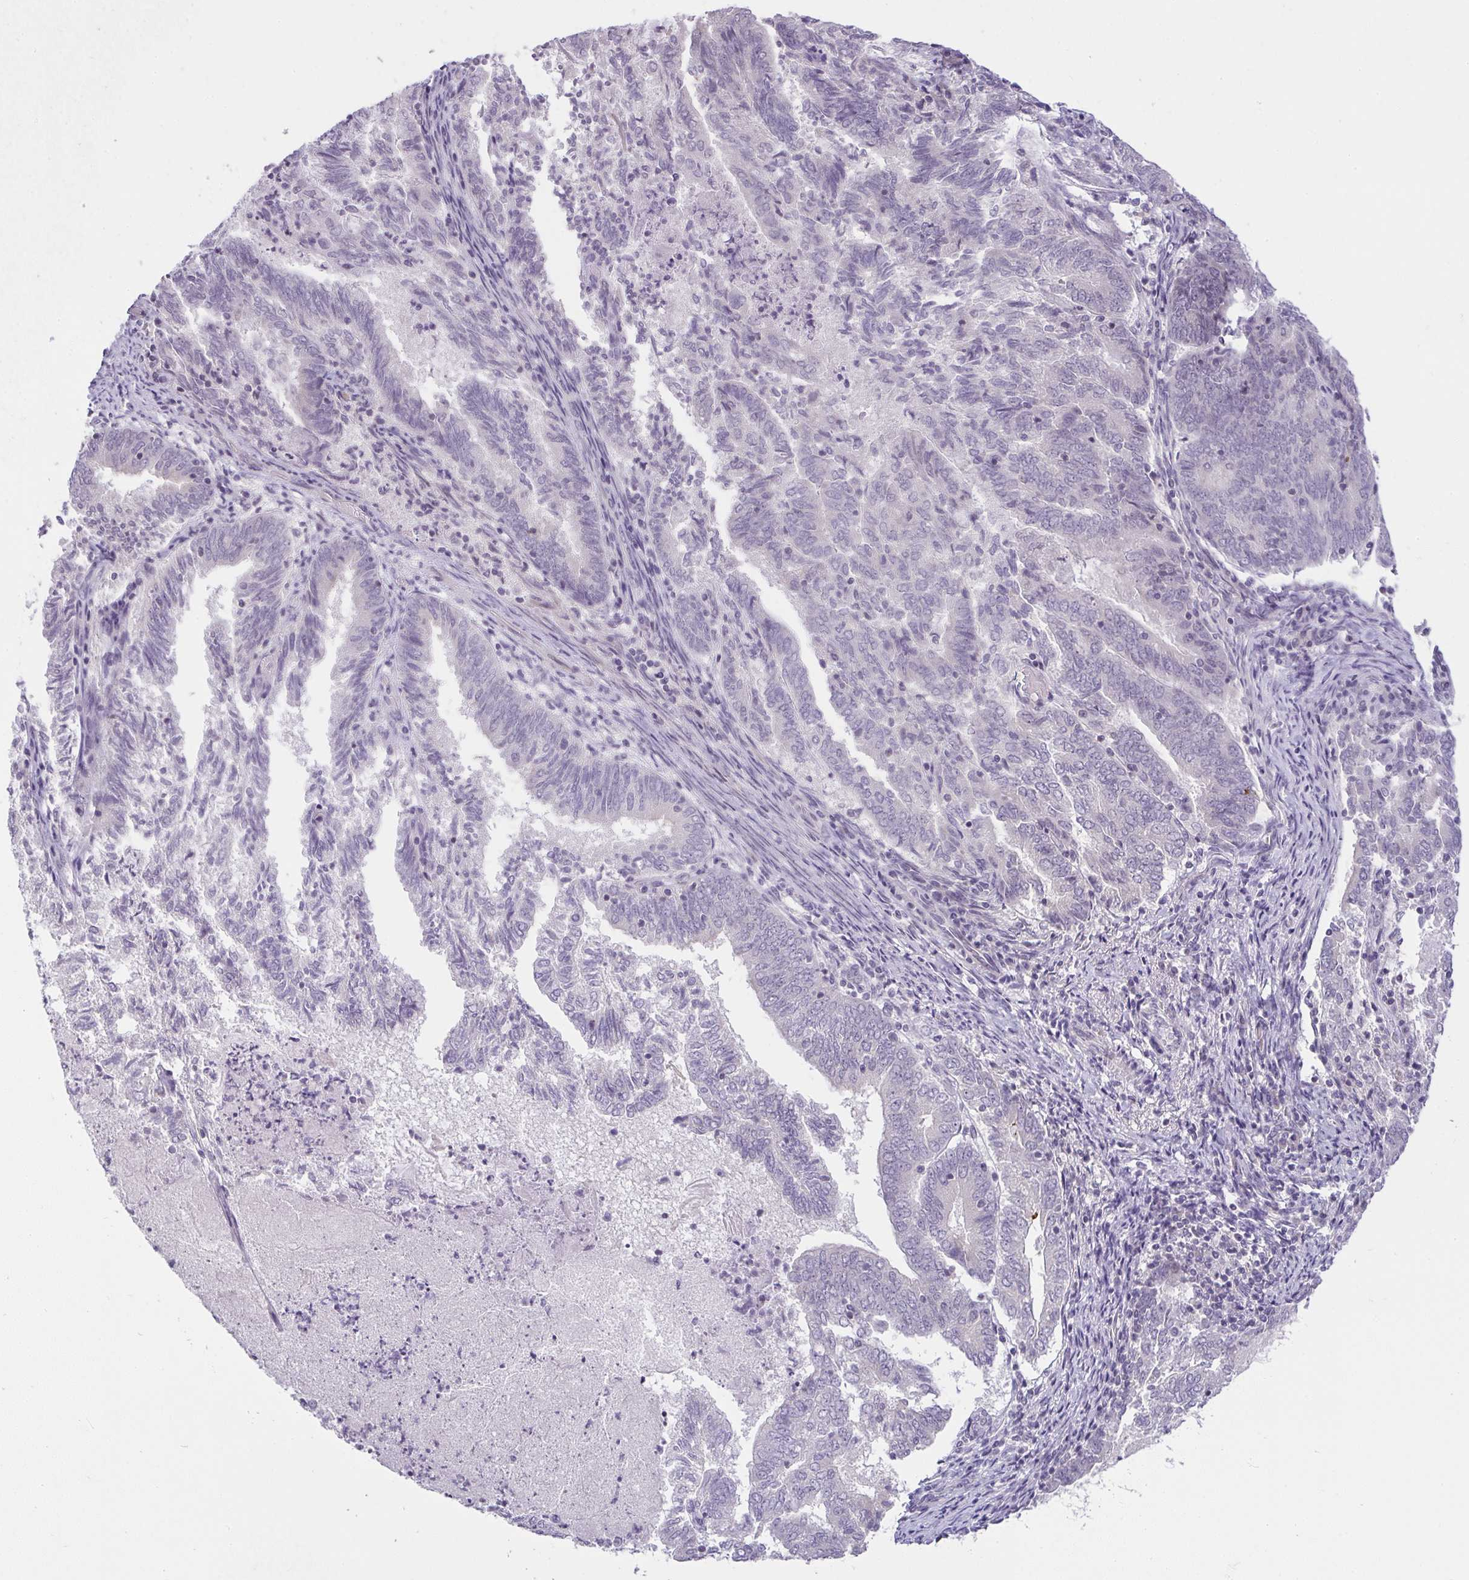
{"staining": {"intensity": "negative", "quantity": "none", "location": "none"}, "tissue": "endometrial cancer", "cell_type": "Tumor cells", "image_type": "cancer", "snomed": [{"axis": "morphology", "description": "Adenocarcinoma, NOS"}, {"axis": "topography", "description": "Endometrium"}], "caption": "The immunohistochemistry (IHC) histopathology image has no significant positivity in tumor cells of endometrial cancer tissue. (DAB (3,3'-diaminobenzidine) immunohistochemistry (IHC) visualized using brightfield microscopy, high magnification).", "gene": "CACNA1S", "patient": {"sex": "female", "age": 80}}